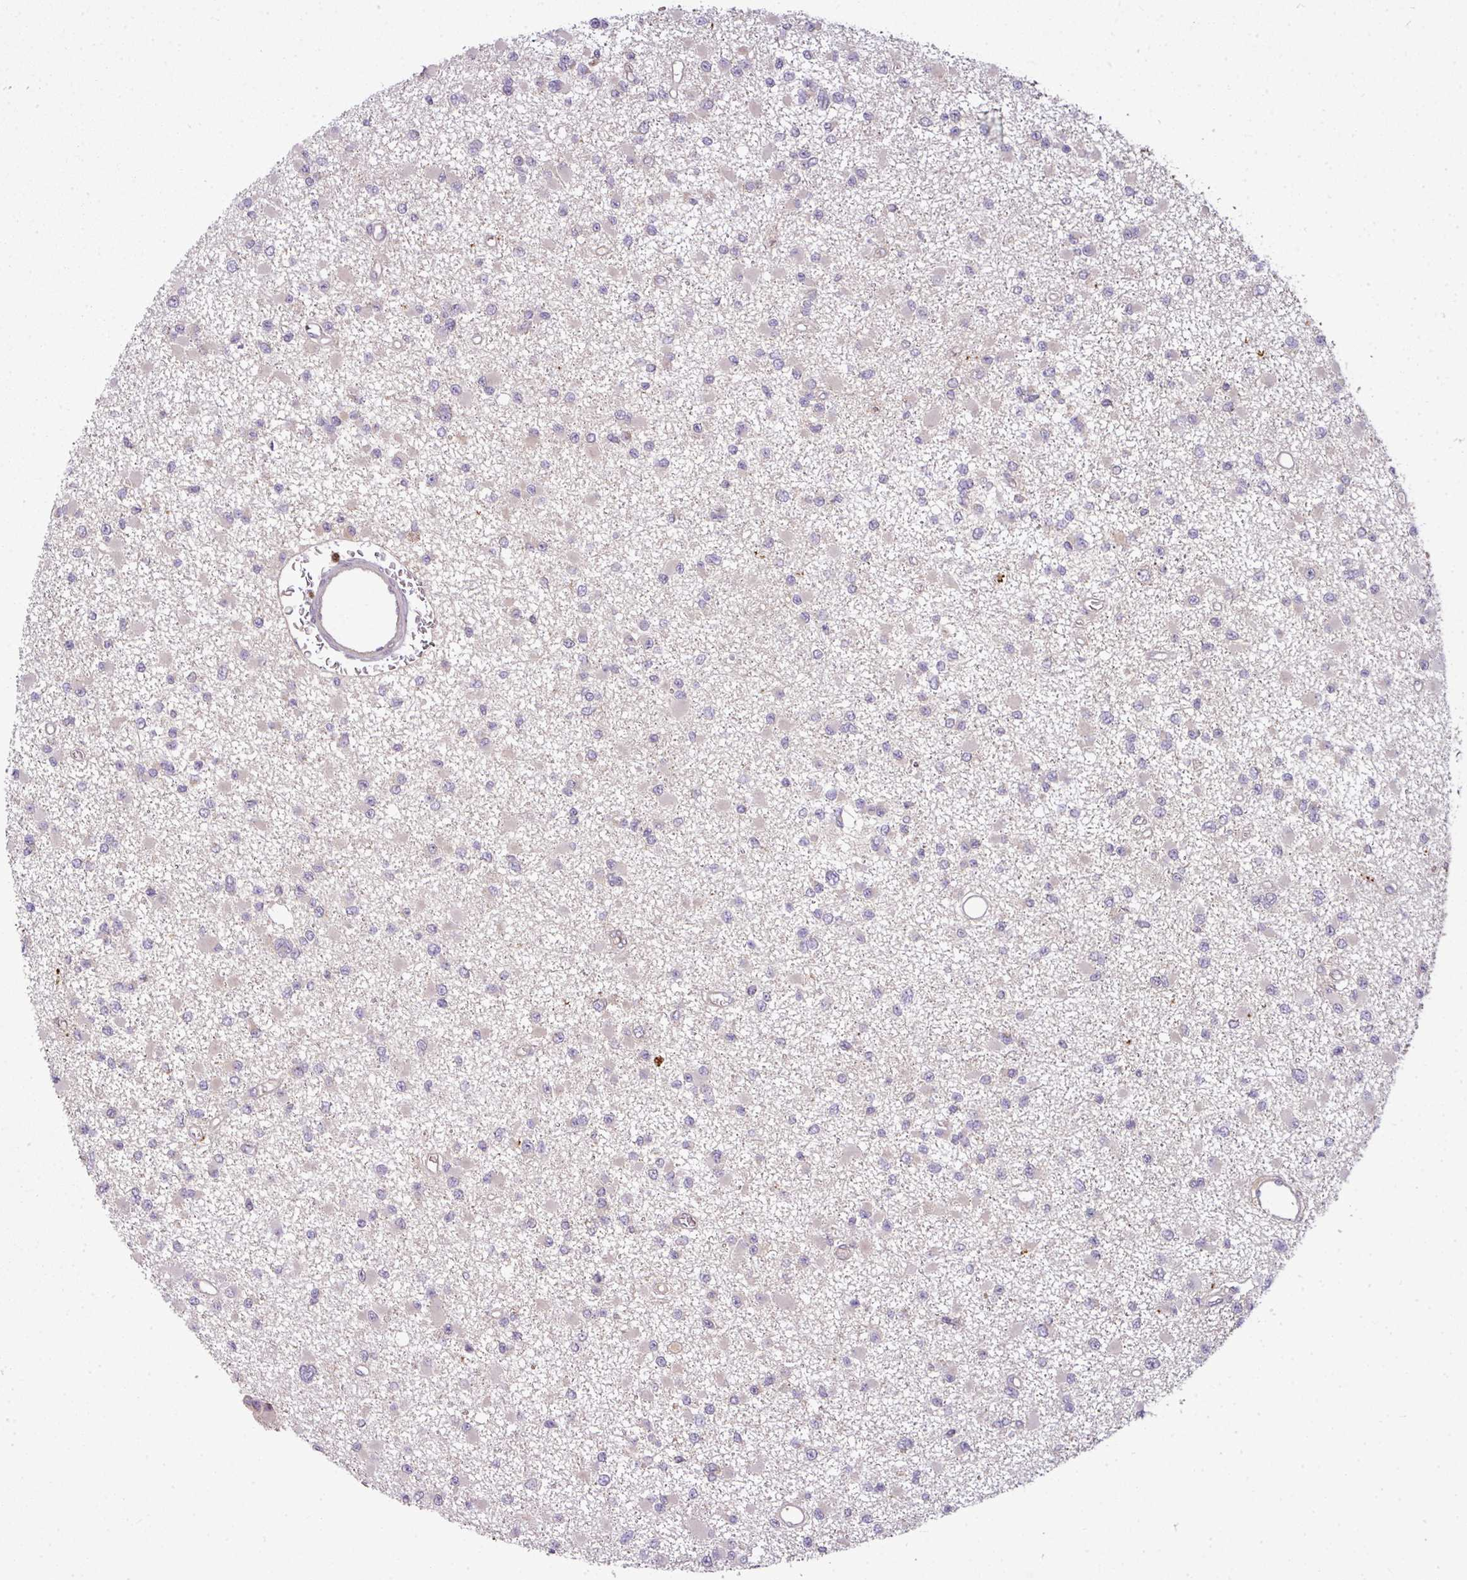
{"staining": {"intensity": "negative", "quantity": "none", "location": "none"}, "tissue": "glioma", "cell_type": "Tumor cells", "image_type": "cancer", "snomed": [{"axis": "morphology", "description": "Glioma, malignant, Low grade"}, {"axis": "topography", "description": "Brain"}], "caption": "Protein analysis of malignant glioma (low-grade) displays no significant expression in tumor cells. (DAB (3,3'-diaminobenzidine) immunohistochemistry (IHC) visualized using brightfield microscopy, high magnification).", "gene": "PAPLN", "patient": {"sex": "female", "age": 22}}